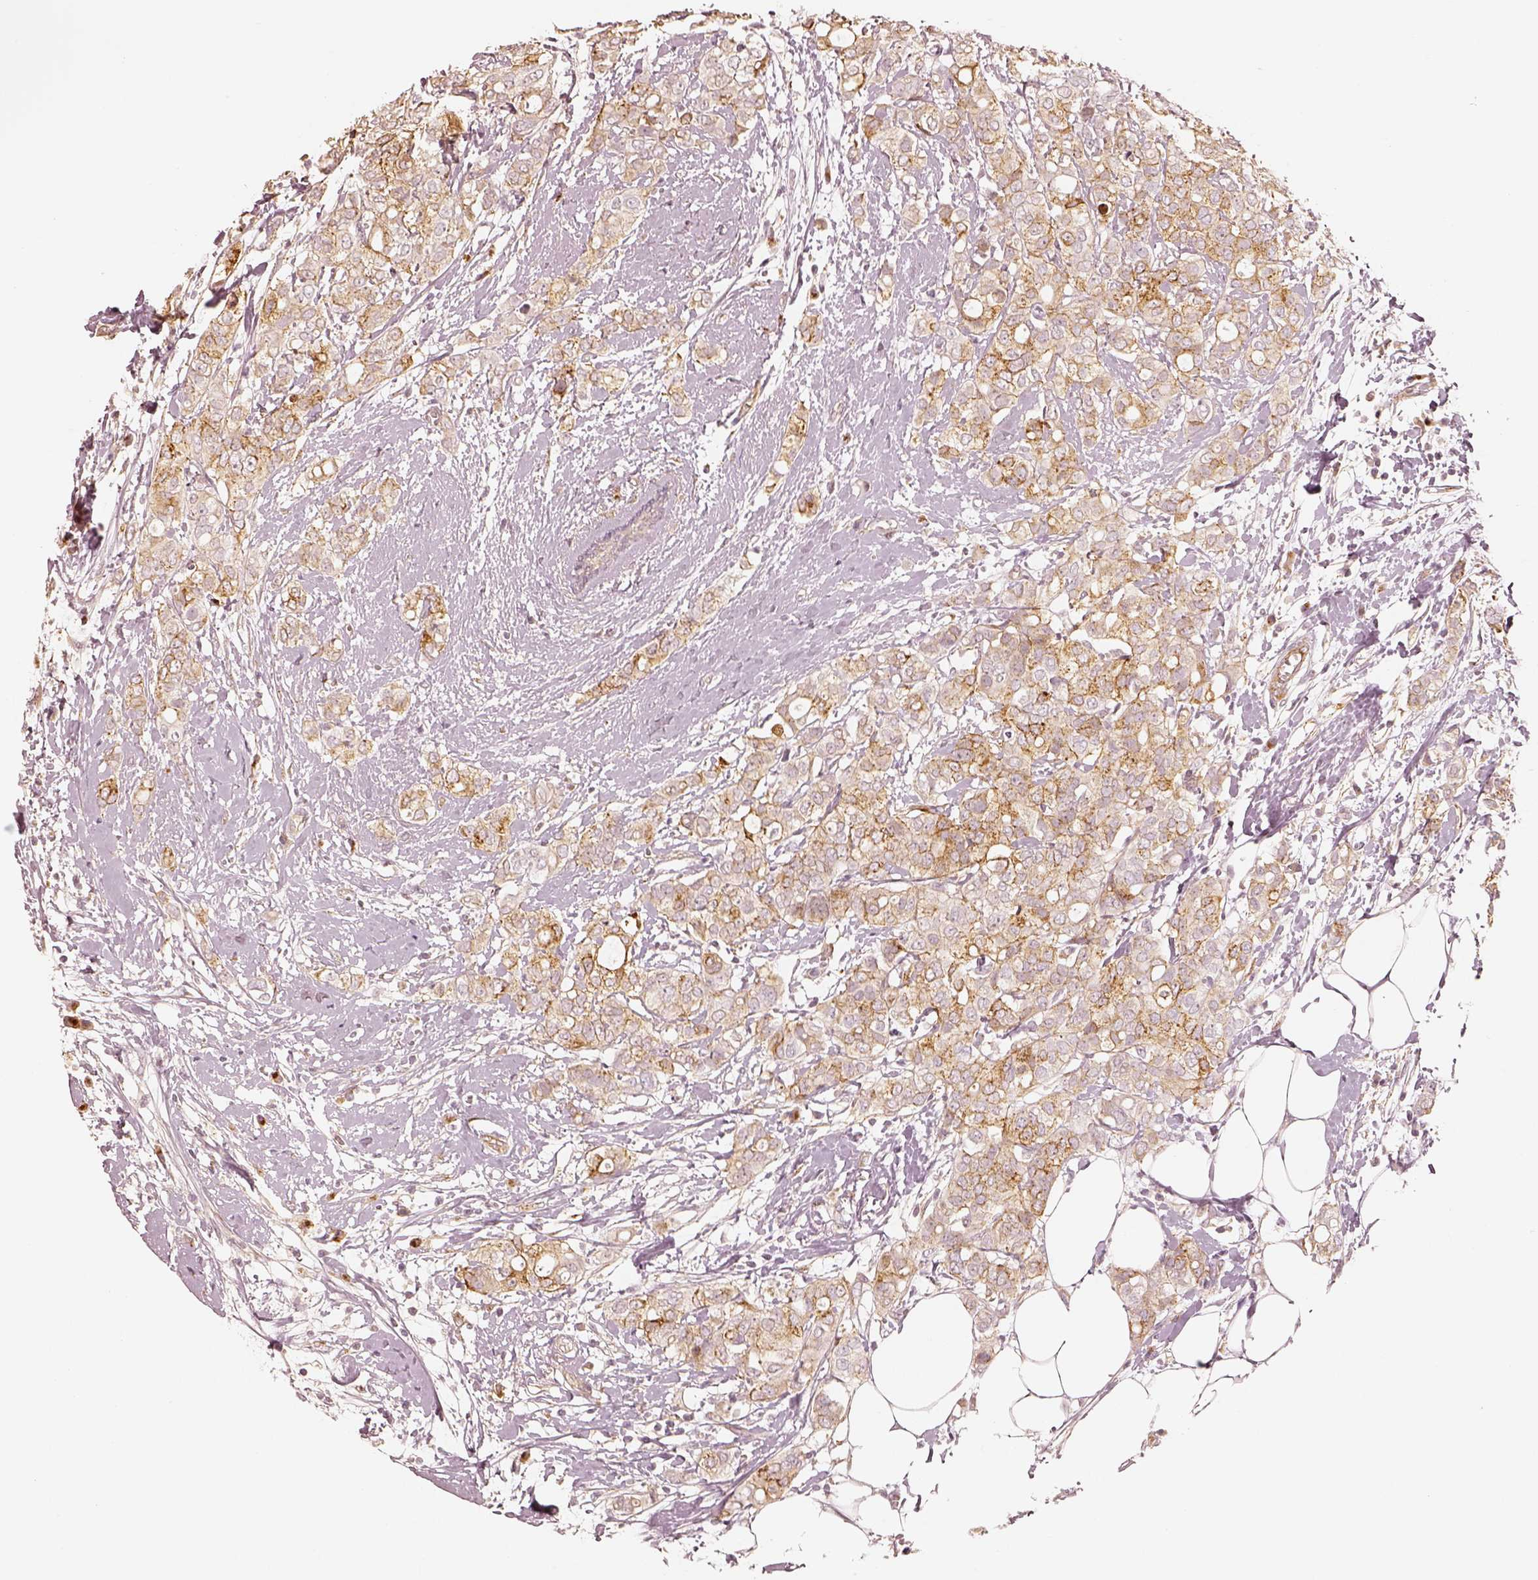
{"staining": {"intensity": "moderate", "quantity": "25%-75%", "location": "cytoplasmic/membranous"}, "tissue": "breast cancer", "cell_type": "Tumor cells", "image_type": "cancer", "snomed": [{"axis": "morphology", "description": "Duct carcinoma"}, {"axis": "topography", "description": "Breast"}], "caption": "A brown stain shows moderate cytoplasmic/membranous positivity of a protein in human breast cancer tumor cells.", "gene": "GORASP2", "patient": {"sex": "female", "age": 40}}